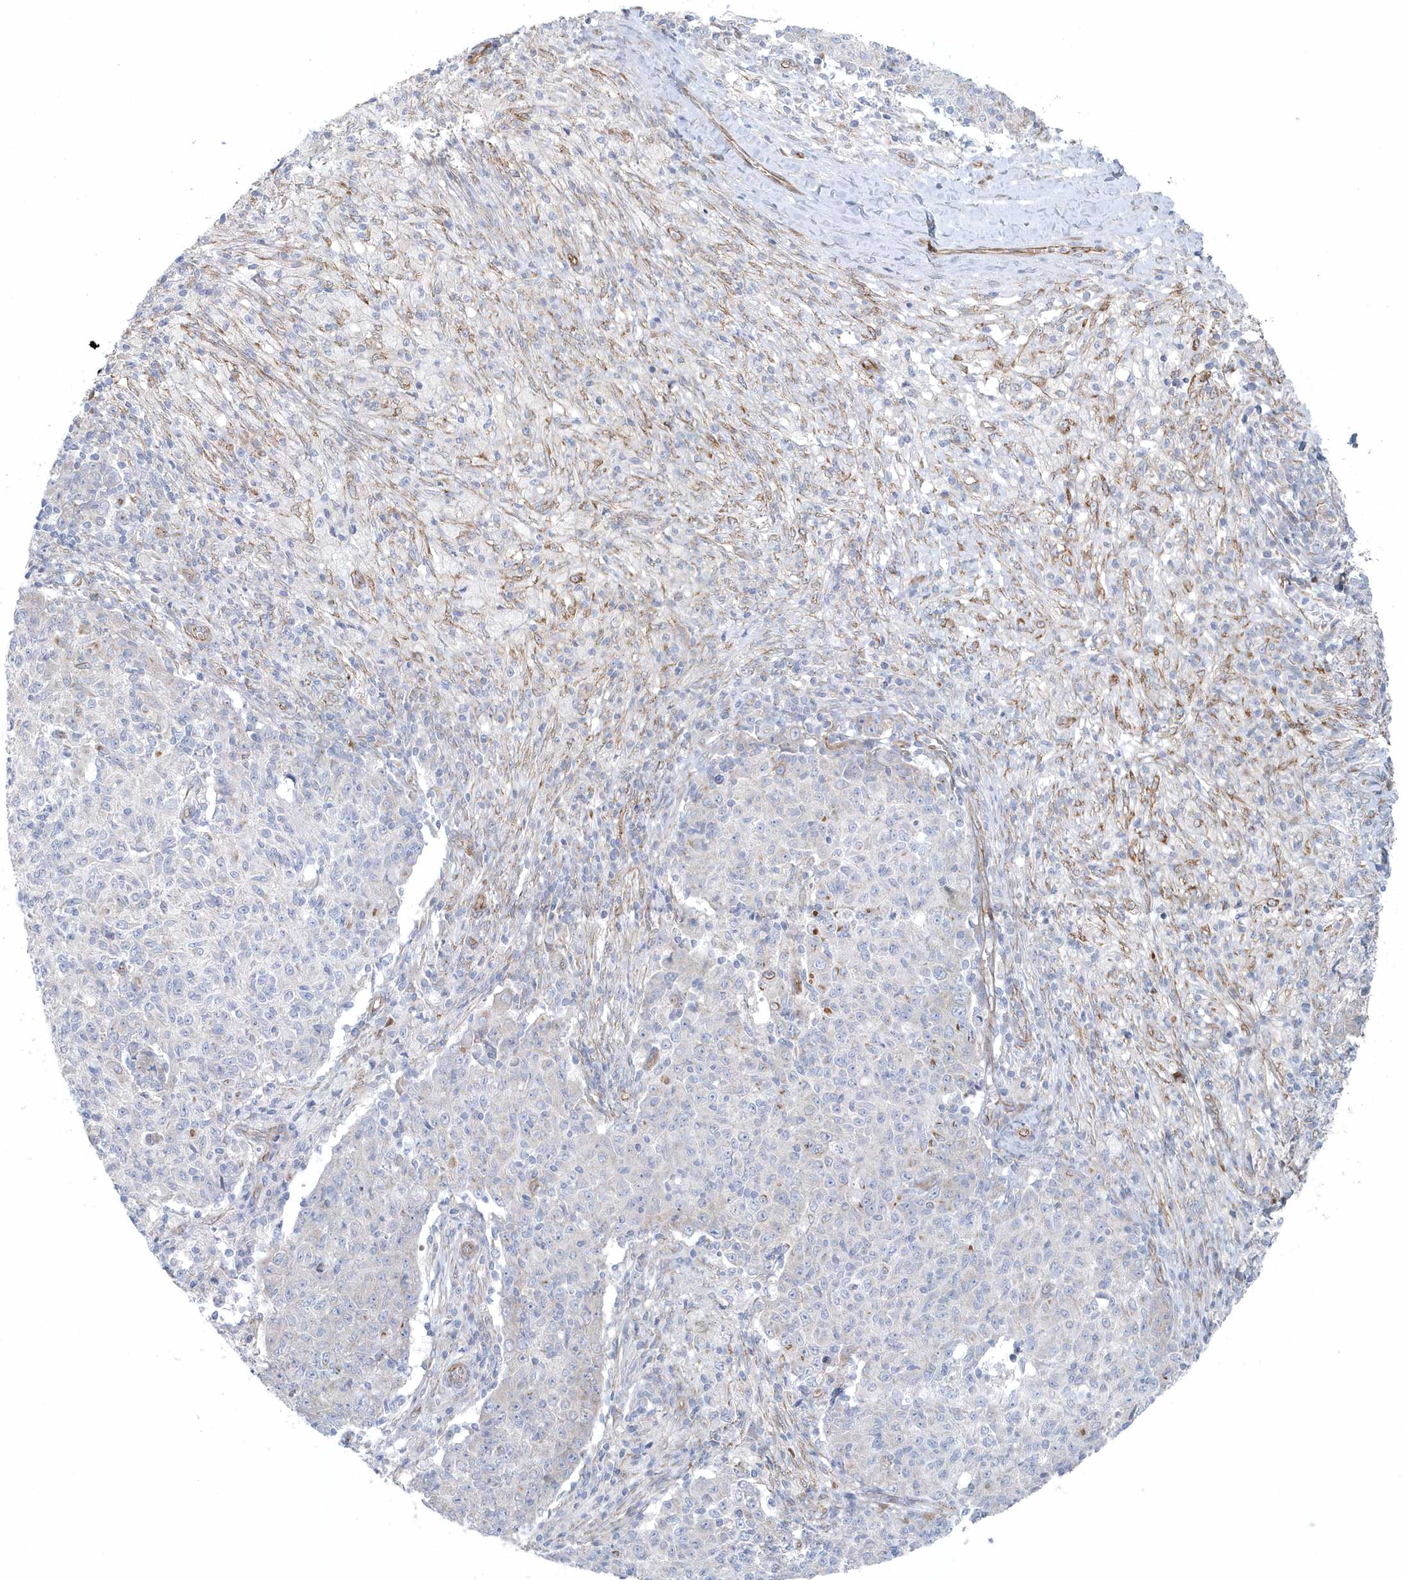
{"staining": {"intensity": "negative", "quantity": "none", "location": "none"}, "tissue": "ovarian cancer", "cell_type": "Tumor cells", "image_type": "cancer", "snomed": [{"axis": "morphology", "description": "Carcinoma, endometroid"}, {"axis": "topography", "description": "Ovary"}], "caption": "A histopathology image of endometroid carcinoma (ovarian) stained for a protein shows no brown staining in tumor cells.", "gene": "GPR152", "patient": {"sex": "female", "age": 42}}